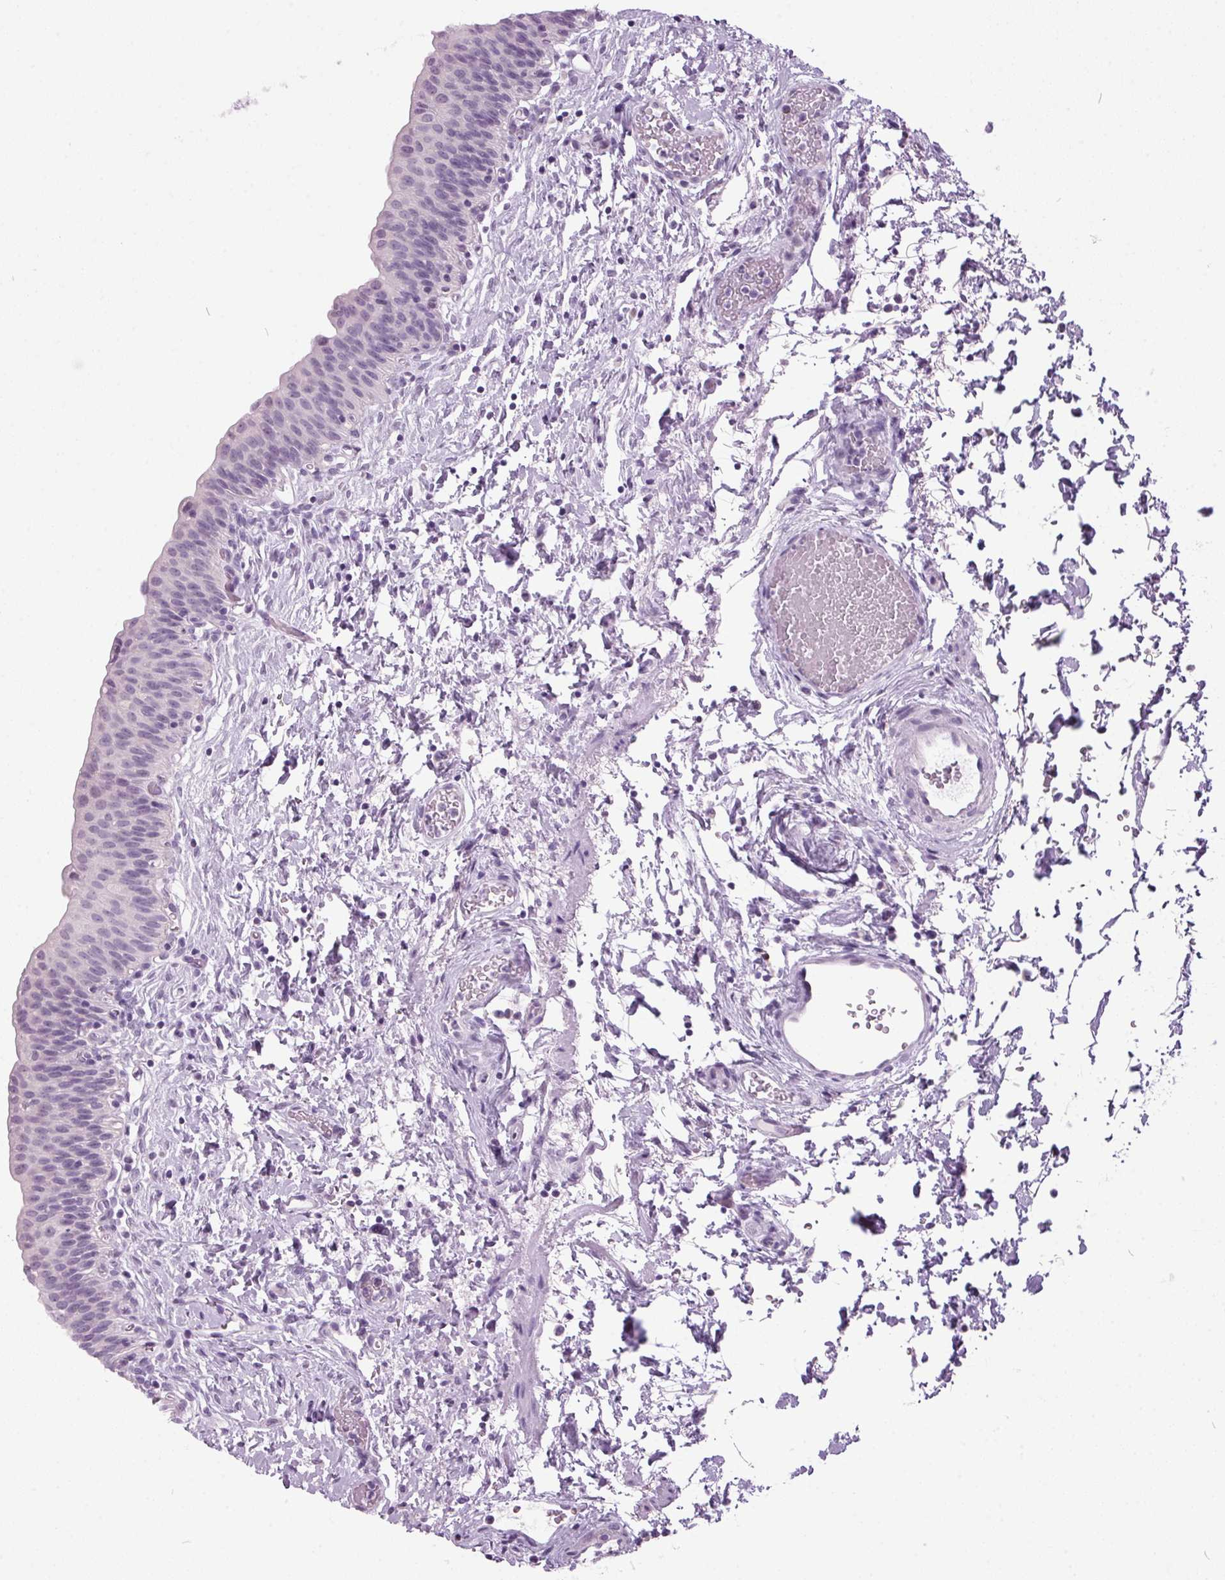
{"staining": {"intensity": "negative", "quantity": "none", "location": "none"}, "tissue": "urinary bladder", "cell_type": "Urothelial cells", "image_type": "normal", "snomed": [{"axis": "morphology", "description": "Normal tissue, NOS"}, {"axis": "topography", "description": "Urinary bladder"}], "caption": "Immunohistochemistry image of unremarkable urinary bladder stained for a protein (brown), which exhibits no staining in urothelial cells.", "gene": "ODAD2", "patient": {"sex": "male", "age": 56}}